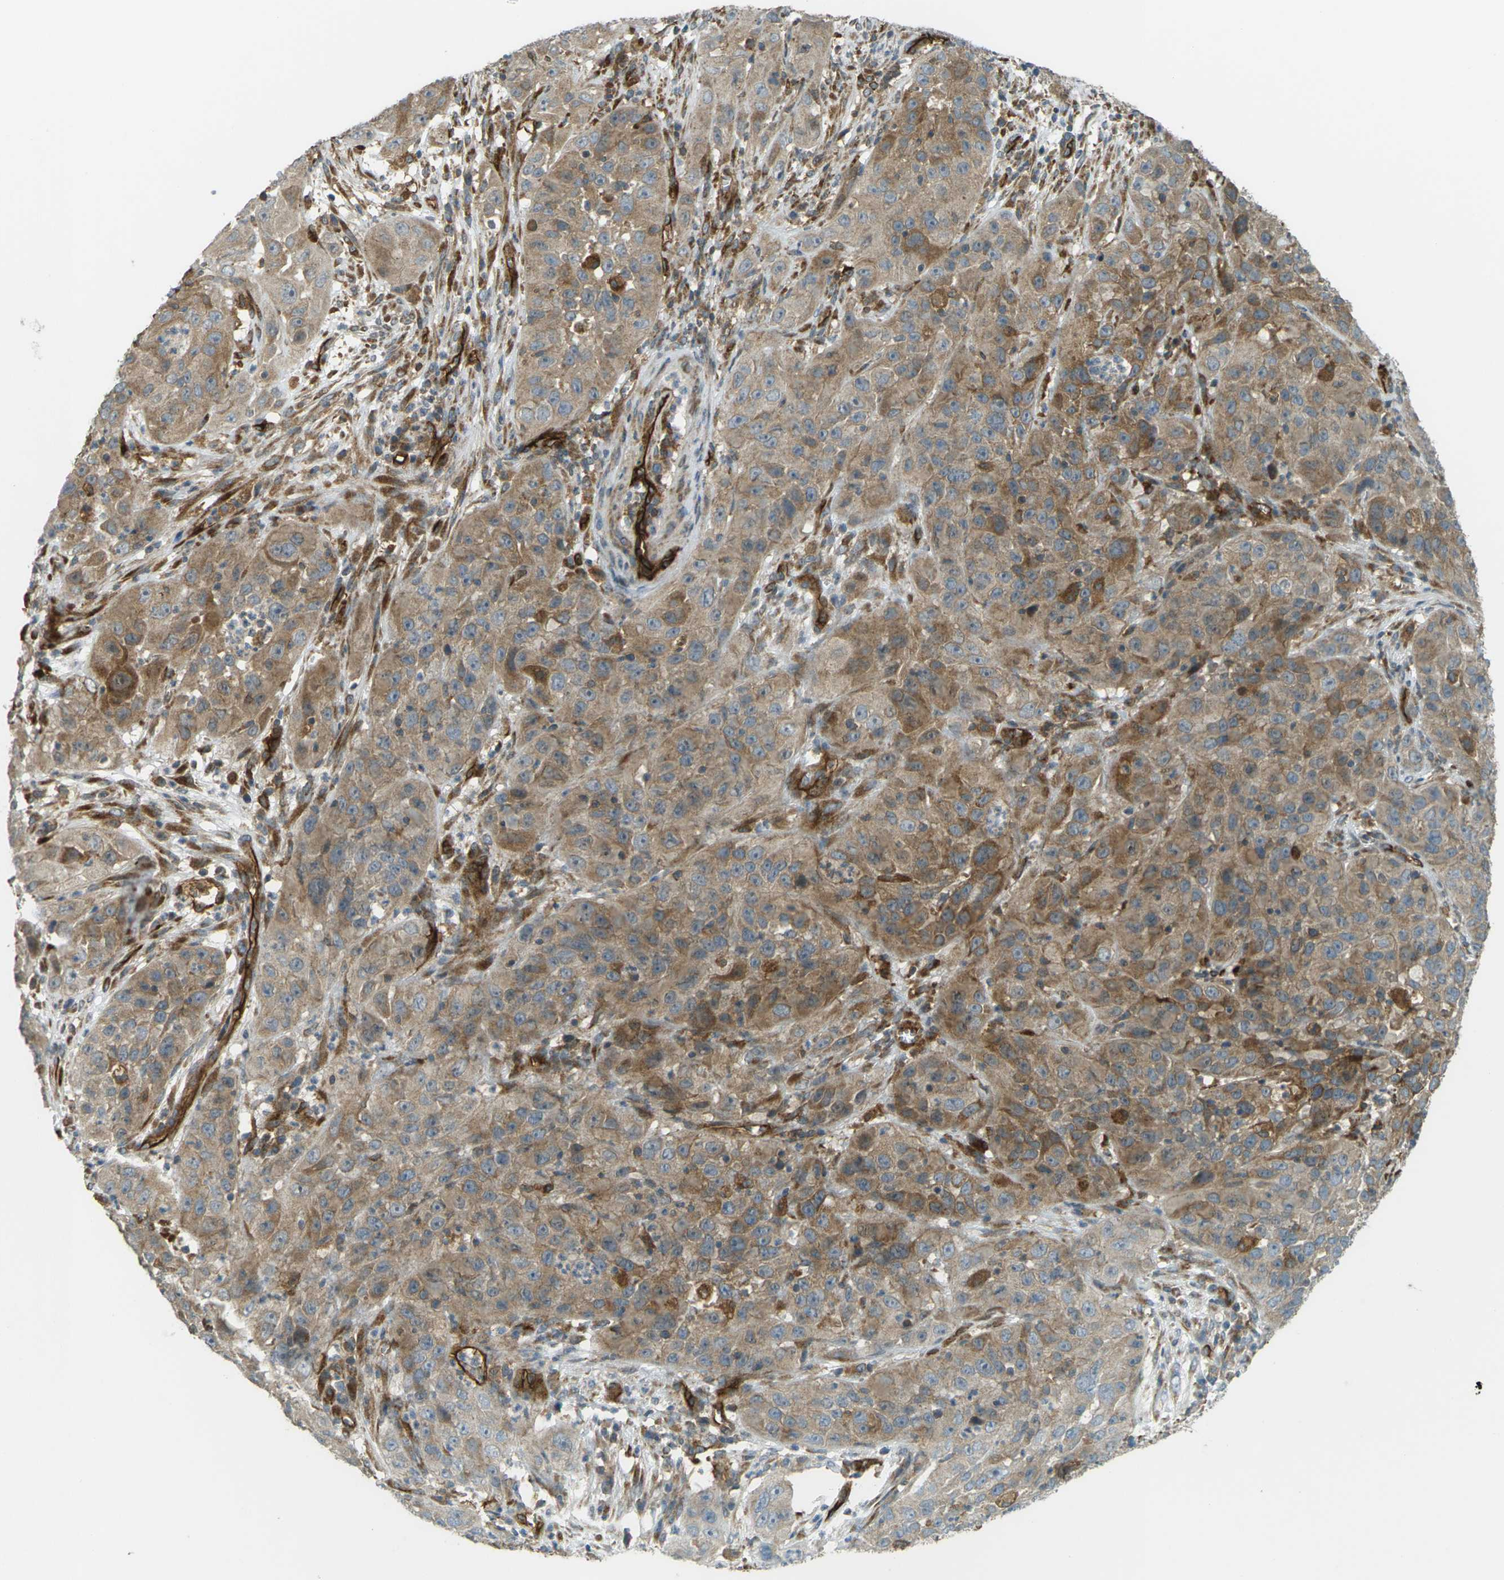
{"staining": {"intensity": "moderate", "quantity": ">75%", "location": "cytoplasmic/membranous"}, "tissue": "cervical cancer", "cell_type": "Tumor cells", "image_type": "cancer", "snomed": [{"axis": "morphology", "description": "Squamous cell carcinoma, NOS"}, {"axis": "topography", "description": "Cervix"}], "caption": "Immunohistochemical staining of cervical cancer (squamous cell carcinoma) shows medium levels of moderate cytoplasmic/membranous staining in approximately >75% of tumor cells. Nuclei are stained in blue.", "gene": "S1PR1", "patient": {"sex": "female", "age": 32}}